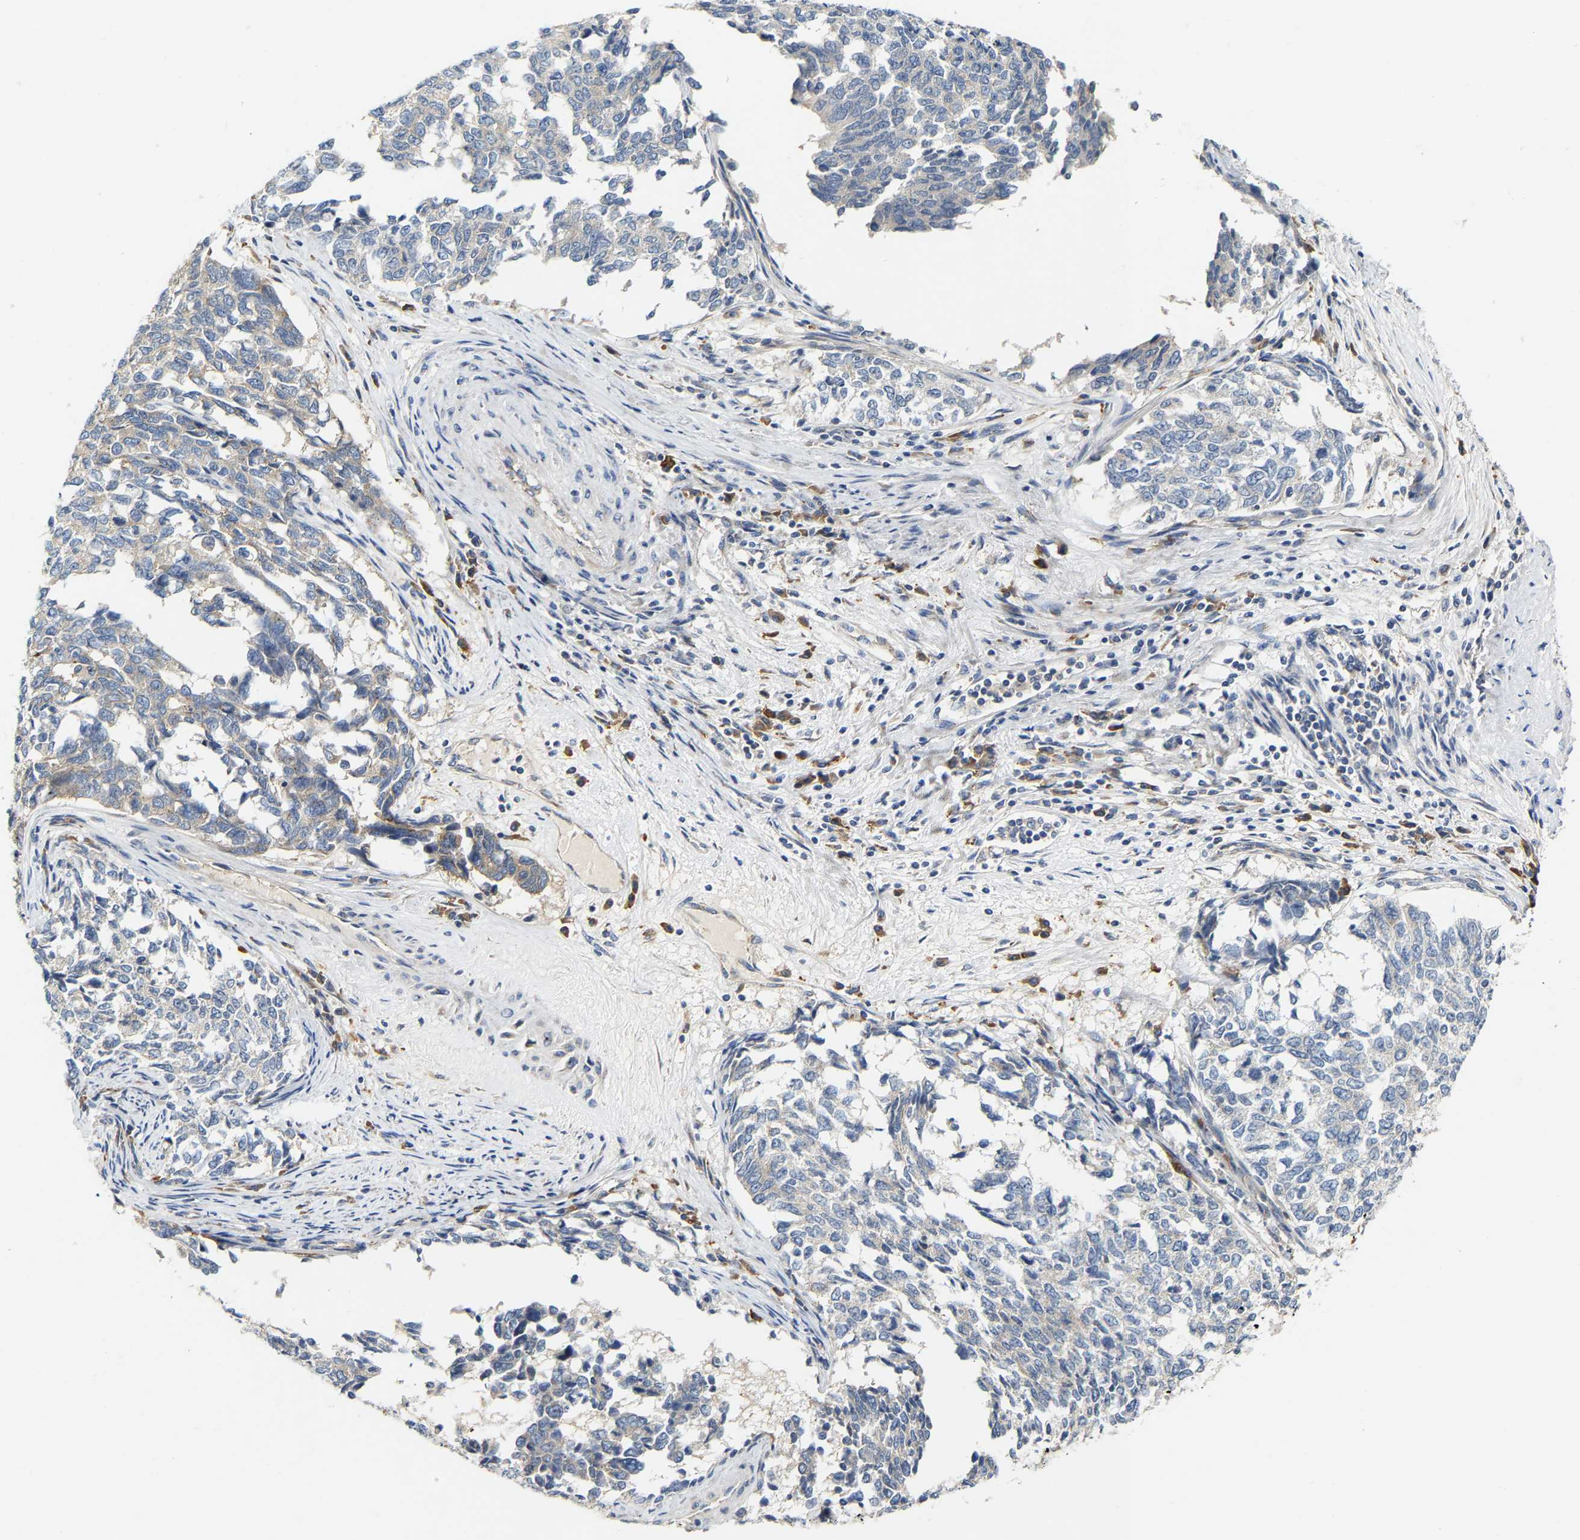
{"staining": {"intensity": "negative", "quantity": "none", "location": "none"}, "tissue": "cervical cancer", "cell_type": "Tumor cells", "image_type": "cancer", "snomed": [{"axis": "morphology", "description": "Squamous cell carcinoma, NOS"}, {"axis": "topography", "description": "Cervix"}], "caption": "DAB (3,3'-diaminobenzidine) immunohistochemical staining of cervical squamous cell carcinoma reveals no significant staining in tumor cells.", "gene": "PCNT", "patient": {"sex": "female", "age": 63}}